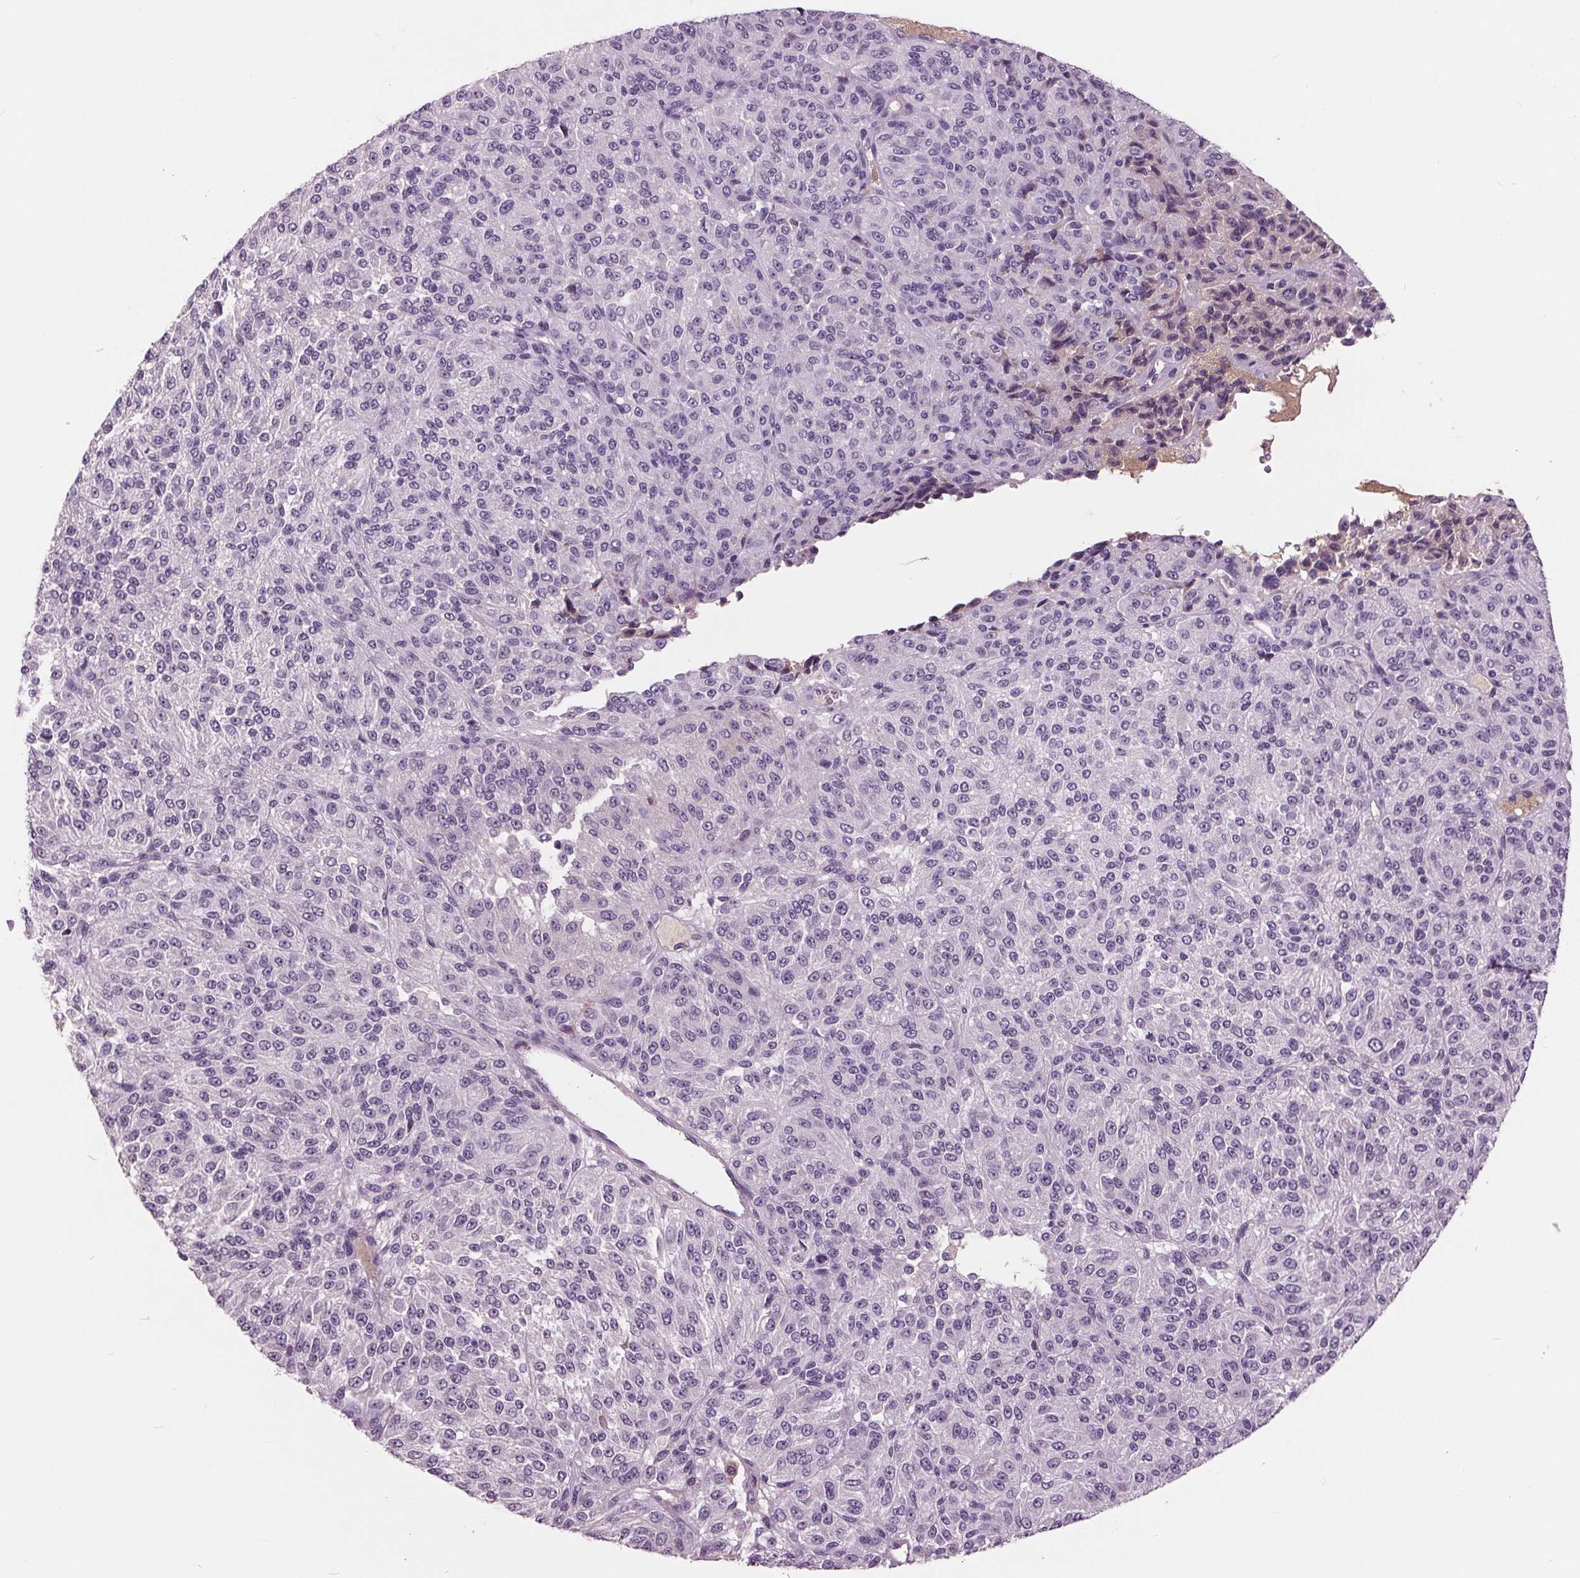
{"staining": {"intensity": "negative", "quantity": "none", "location": "none"}, "tissue": "melanoma", "cell_type": "Tumor cells", "image_type": "cancer", "snomed": [{"axis": "morphology", "description": "Malignant melanoma, Metastatic site"}, {"axis": "topography", "description": "Brain"}], "caption": "Histopathology image shows no significant protein positivity in tumor cells of melanoma.", "gene": "C6", "patient": {"sex": "female", "age": 56}}